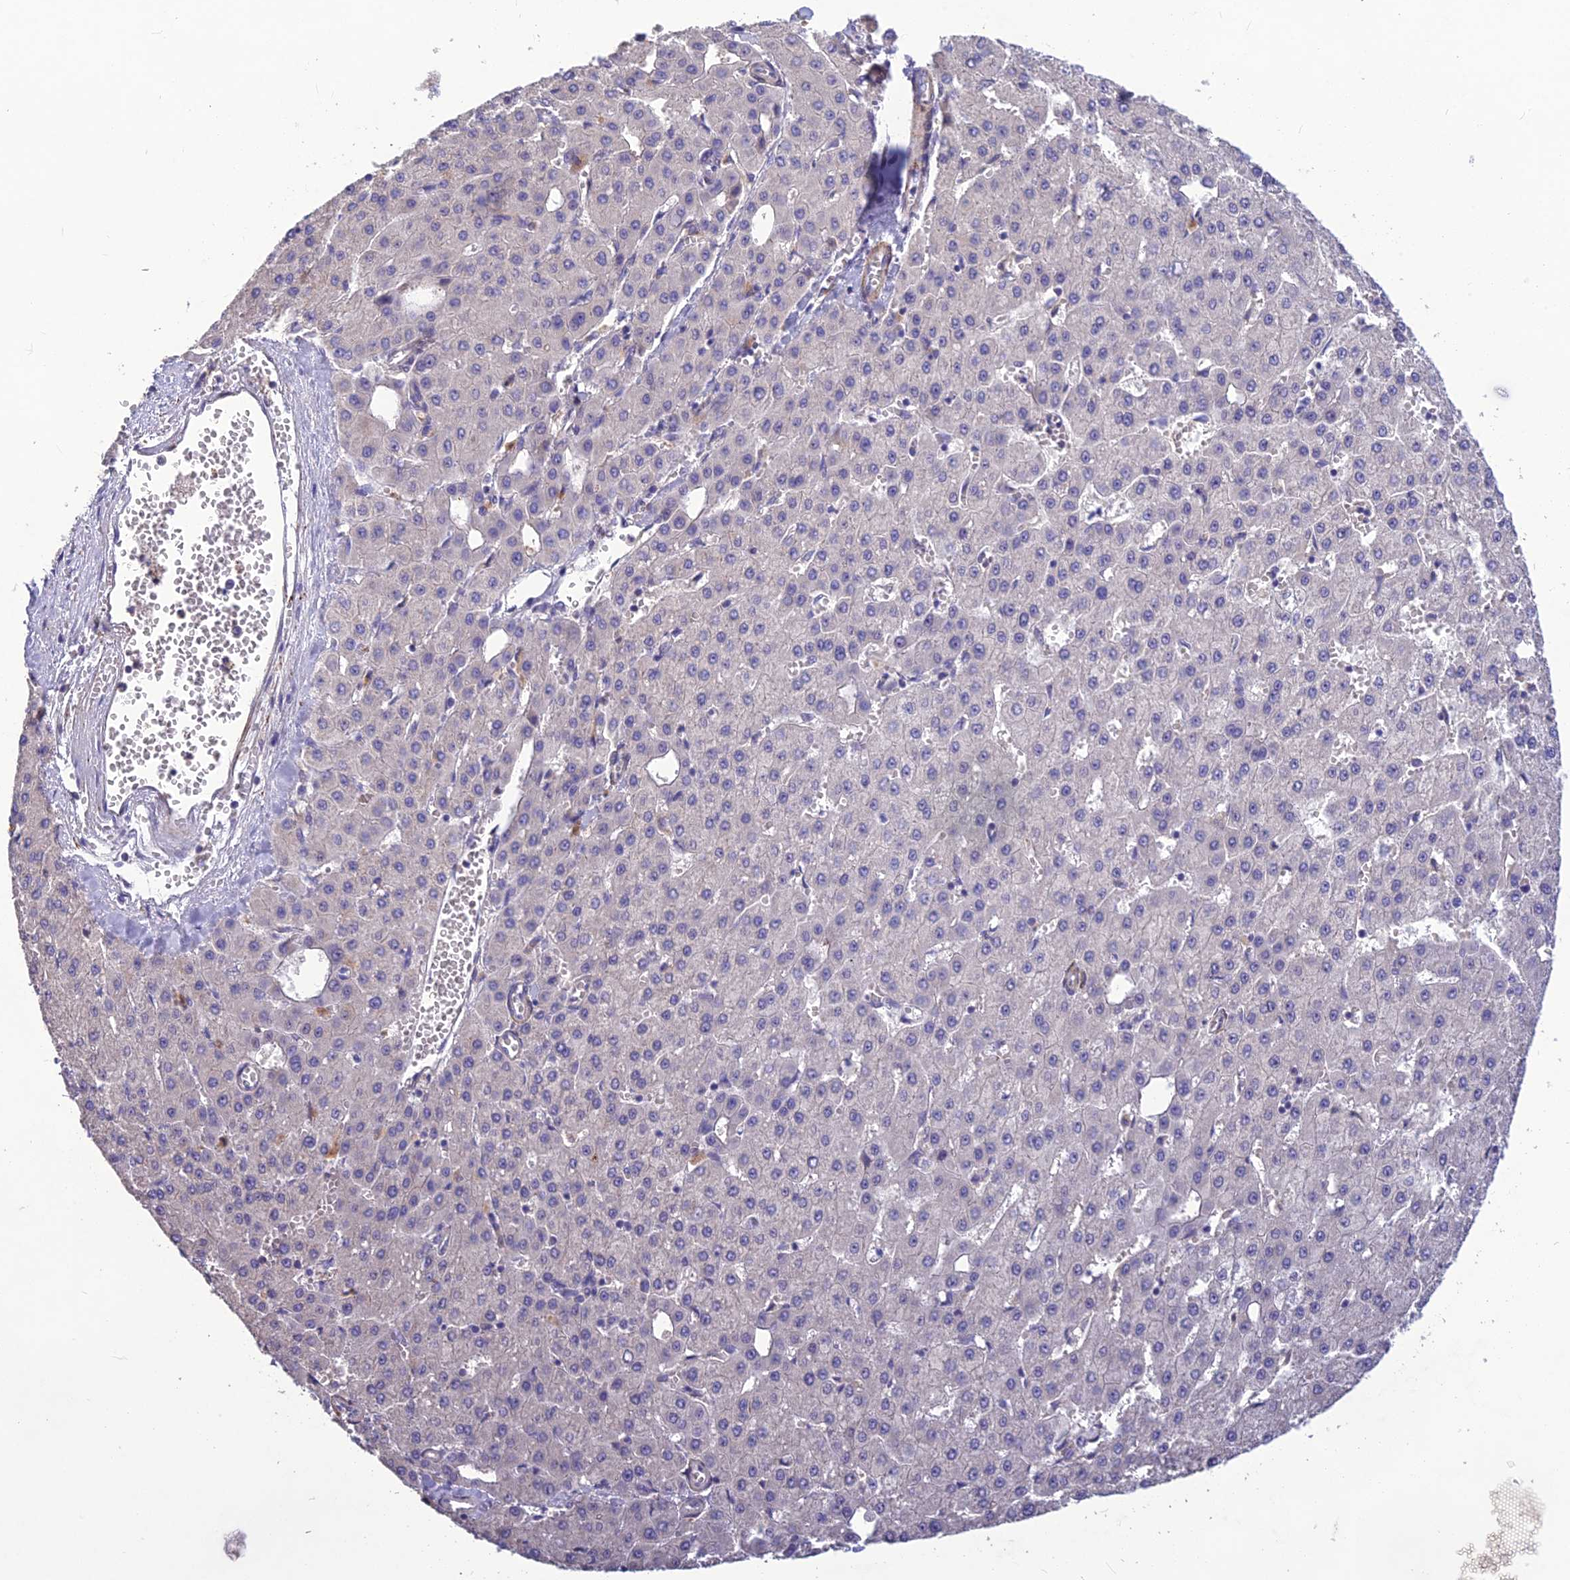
{"staining": {"intensity": "negative", "quantity": "none", "location": "none"}, "tissue": "liver cancer", "cell_type": "Tumor cells", "image_type": "cancer", "snomed": [{"axis": "morphology", "description": "Carcinoma, Hepatocellular, NOS"}, {"axis": "topography", "description": "Liver"}], "caption": "Immunohistochemistry micrograph of human hepatocellular carcinoma (liver) stained for a protein (brown), which displays no staining in tumor cells.", "gene": "CLUH", "patient": {"sex": "male", "age": 47}}